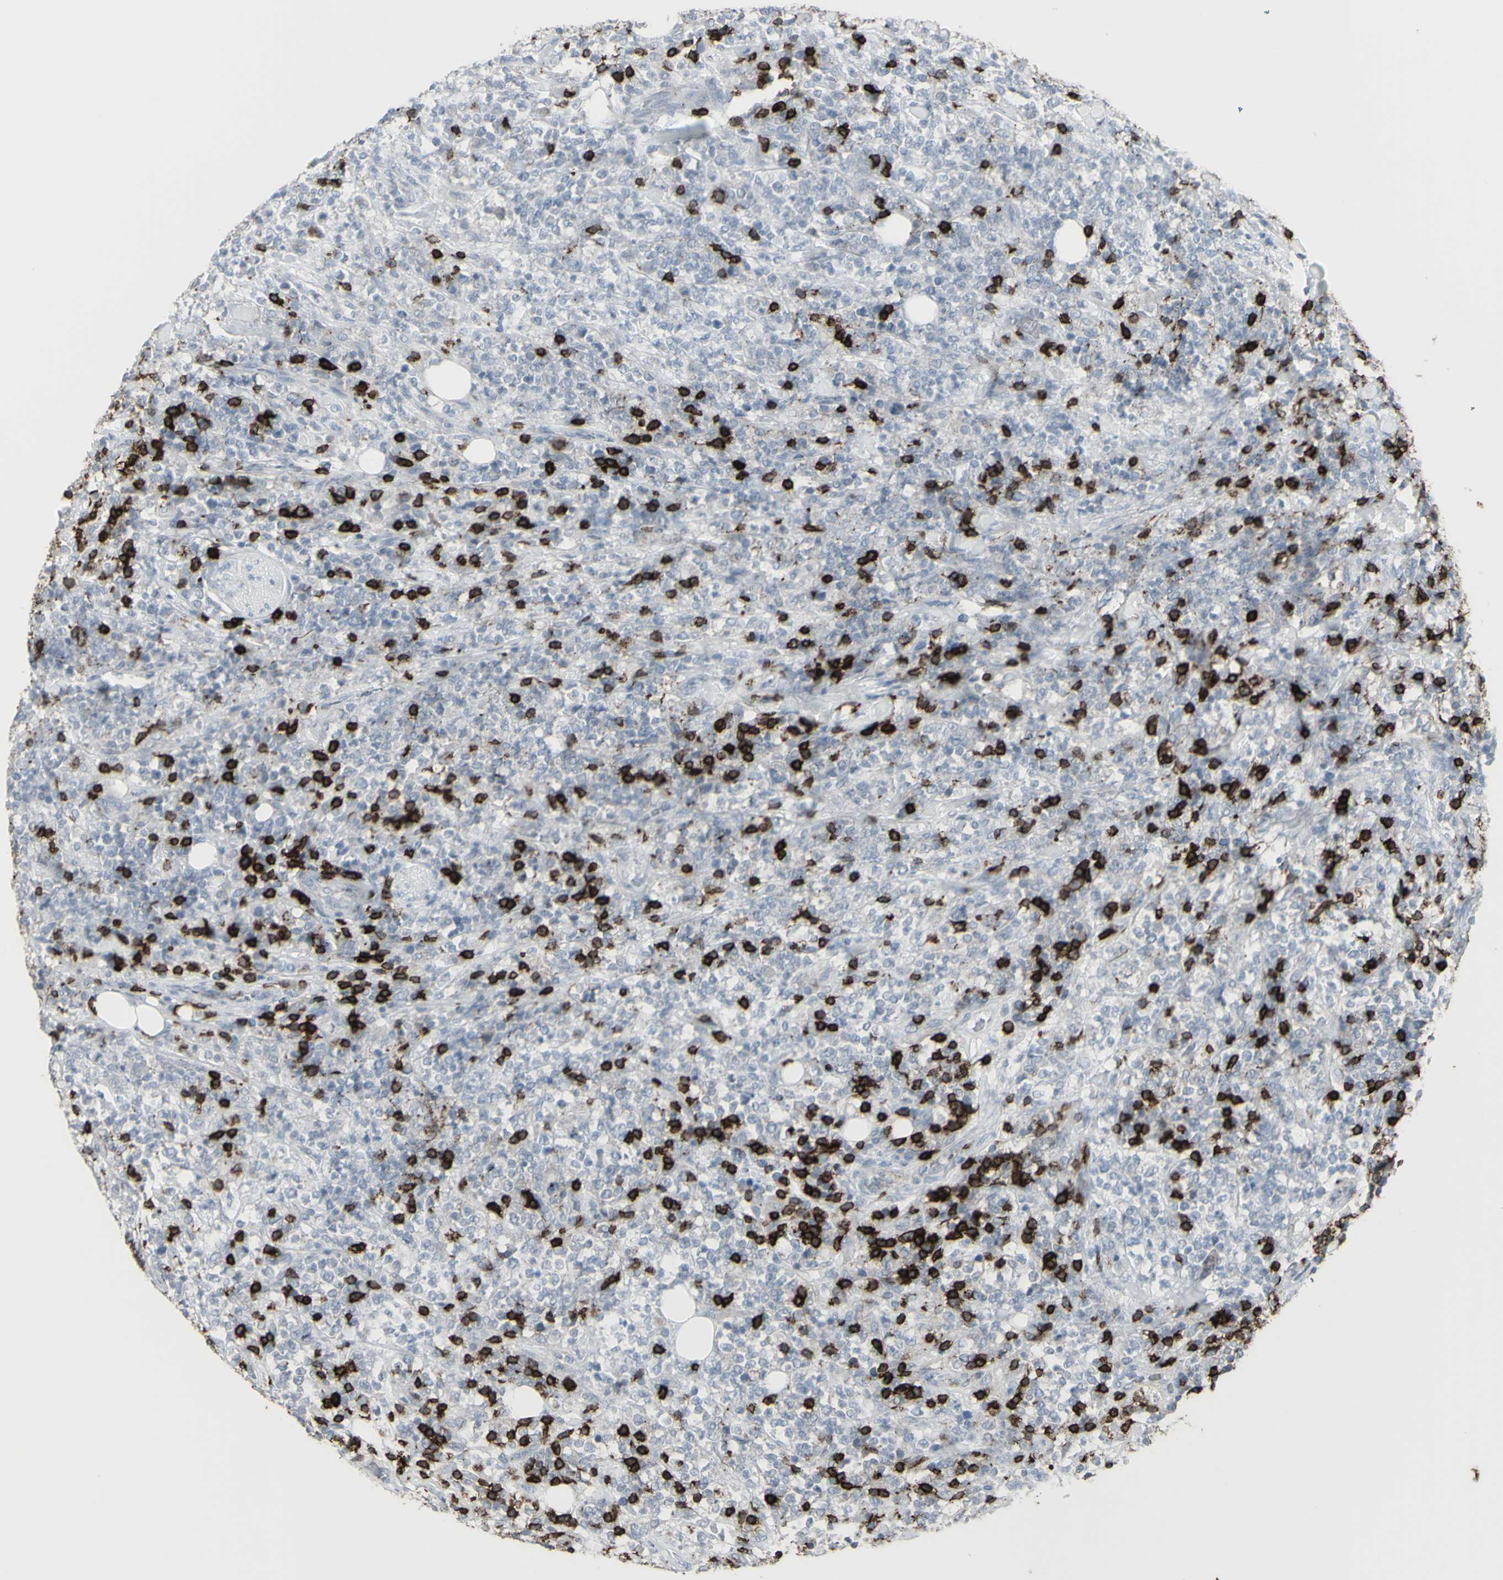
{"staining": {"intensity": "strong", "quantity": "<25%", "location": "cytoplasmic/membranous"}, "tissue": "lymphoma", "cell_type": "Tumor cells", "image_type": "cancer", "snomed": [{"axis": "morphology", "description": "Malignant lymphoma, non-Hodgkin's type, High grade"}, {"axis": "topography", "description": "Soft tissue"}], "caption": "A micrograph of lymphoma stained for a protein demonstrates strong cytoplasmic/membranous brown staining in tumor cells.", "gene": "CD247", "patient": {"sex": "male", "age": 18}}